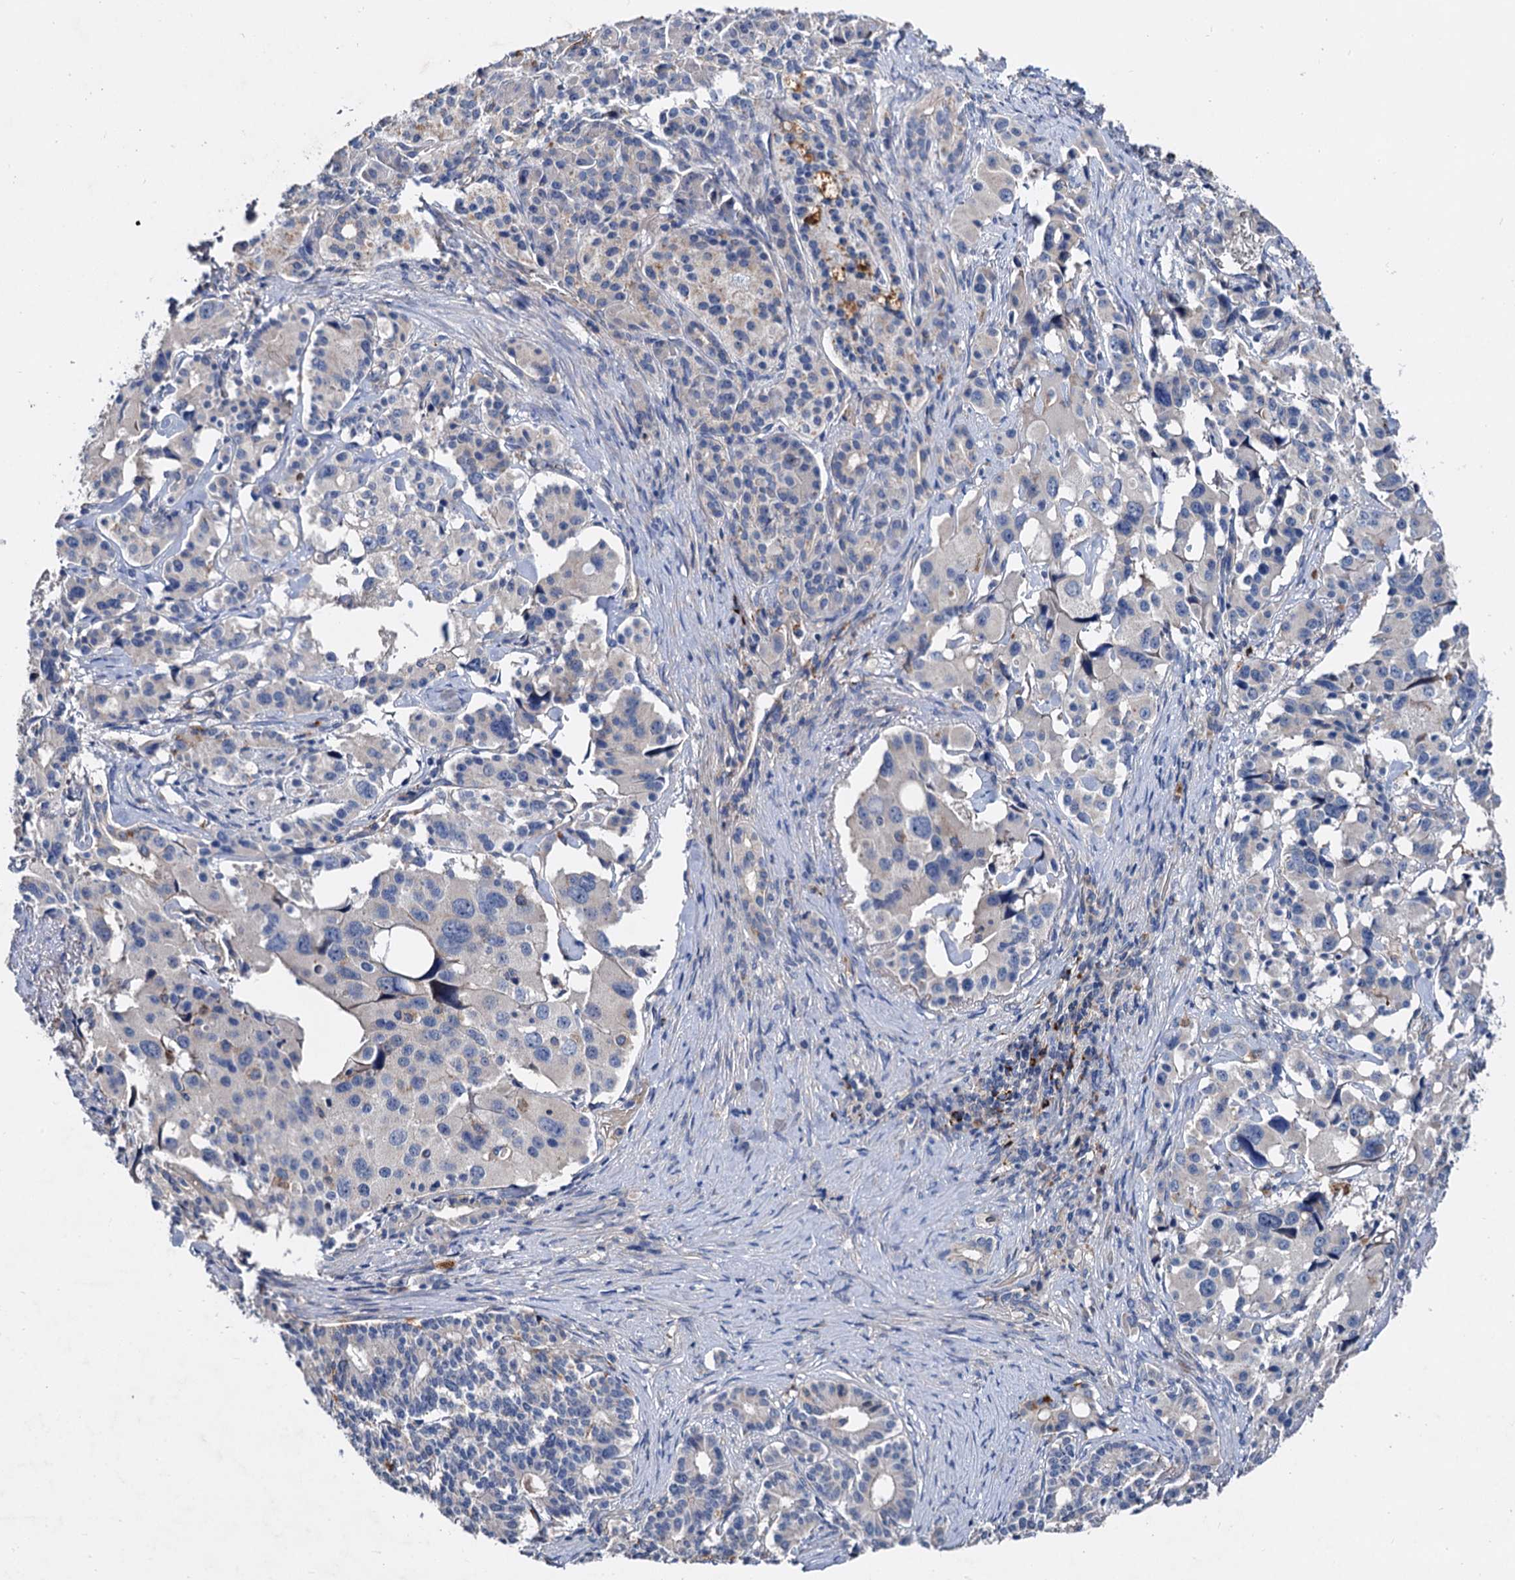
{"staining": {"intensity": "negative", "quantity": "none", "location": "none"}, "tissue": "pancreatic cancer", "cell_type": "Tumor cells", "image_type": "cancer", "snomed": [{"axis": "morphology", "description": "Adenocarcinoma, NOS"}, {"axis": "topography", "description": "Pancreas"}], "caption": "This is an IHC micrograph of adenocarcinoma (pancreatic). There is no expression in tumor cells.", "gene": "HVCN1", "patient": {"sex": "female", "age": 74}}